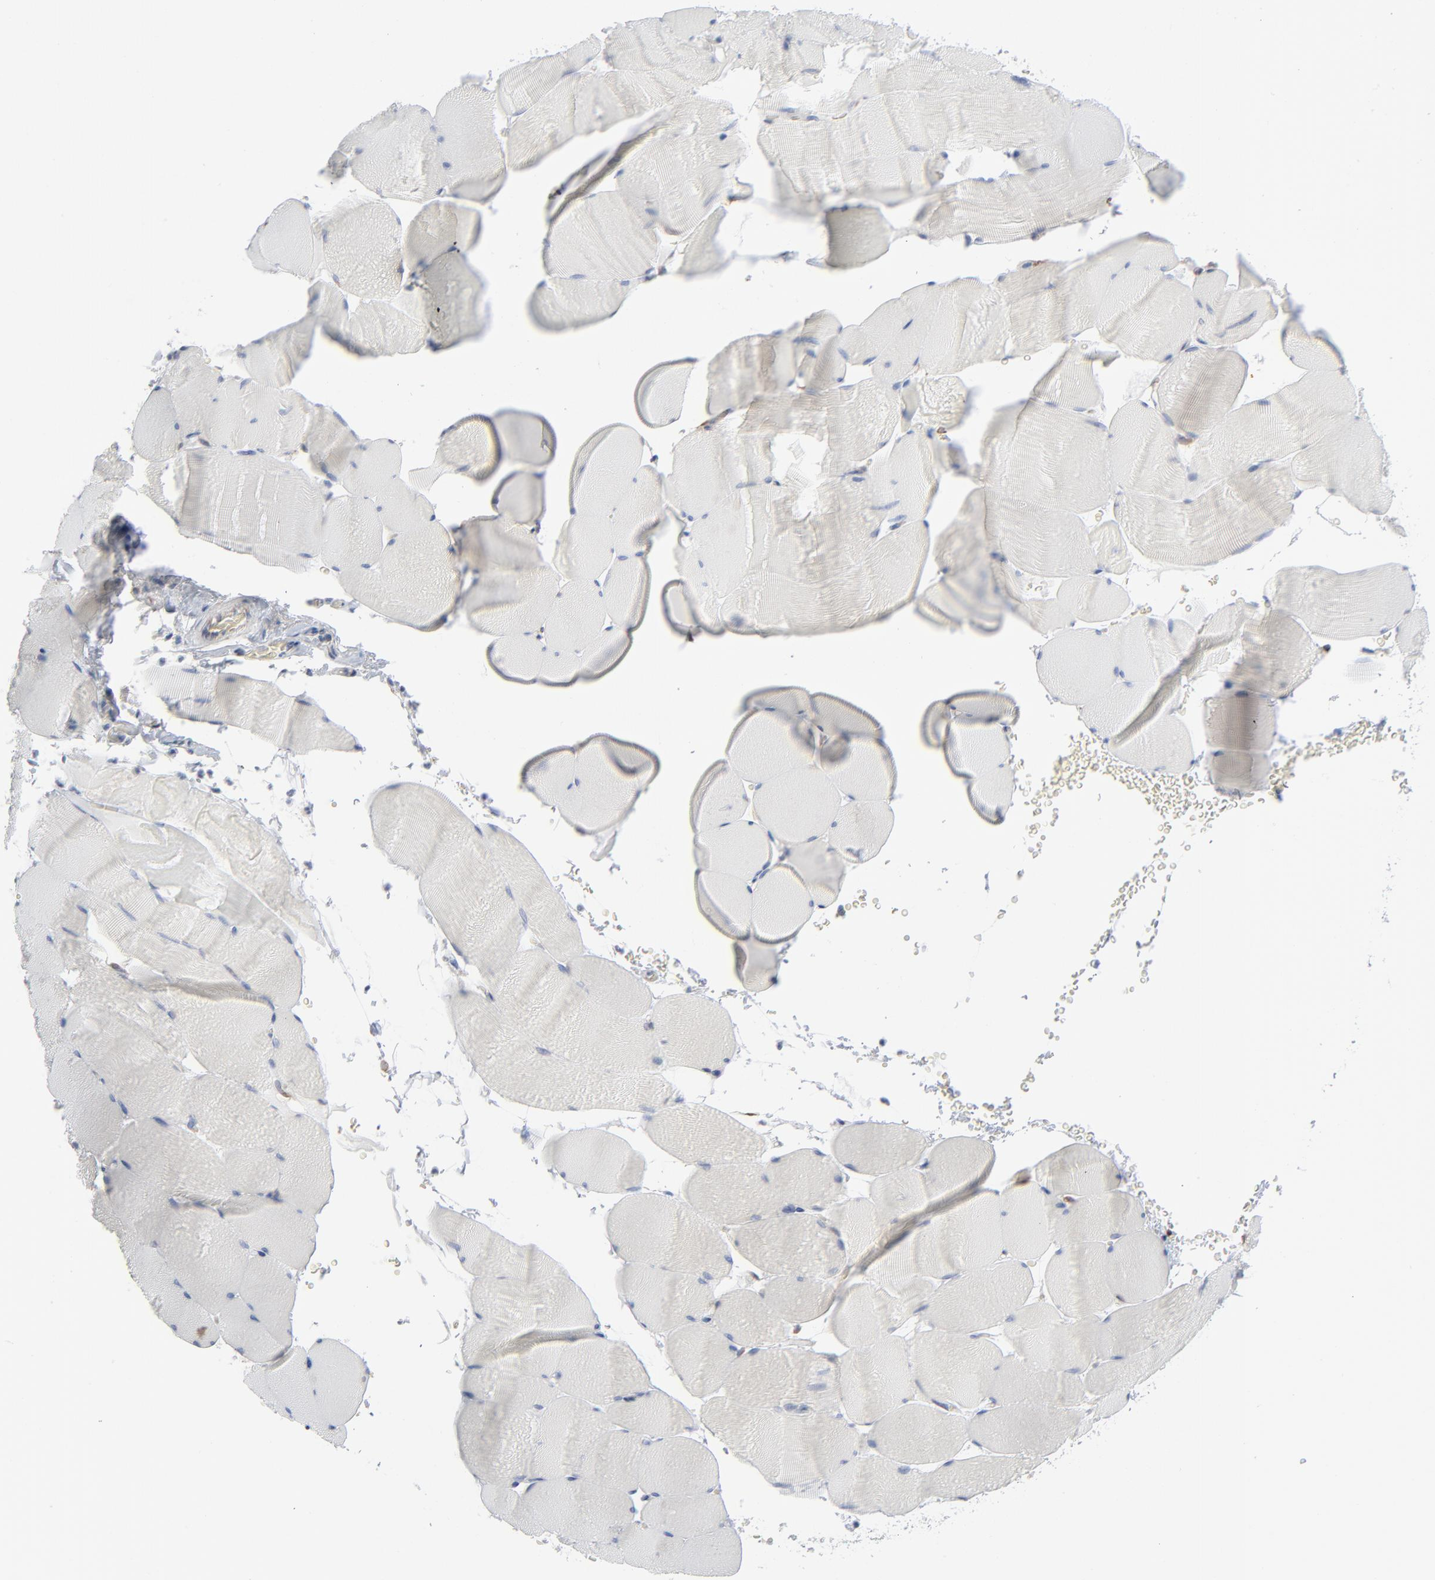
{"staining": {"intensity": "negative", "quantity": "none", "location": "none"}, "tissue": "skeletal muscle", "cell_type": "Myocytes", "image_type": "normal", "snomed": [{"axis": "morphology", "description": "Normal tissue, NOS"}, {"axis": "topography", "description": "Skeletal muscle"}], "caption": "Skeletal muscle stained for a protein using immunohistochemistry reveals no positivity myocytes.", "gene": "KDSR", "patient": {"sex": "male", "age": 62}}